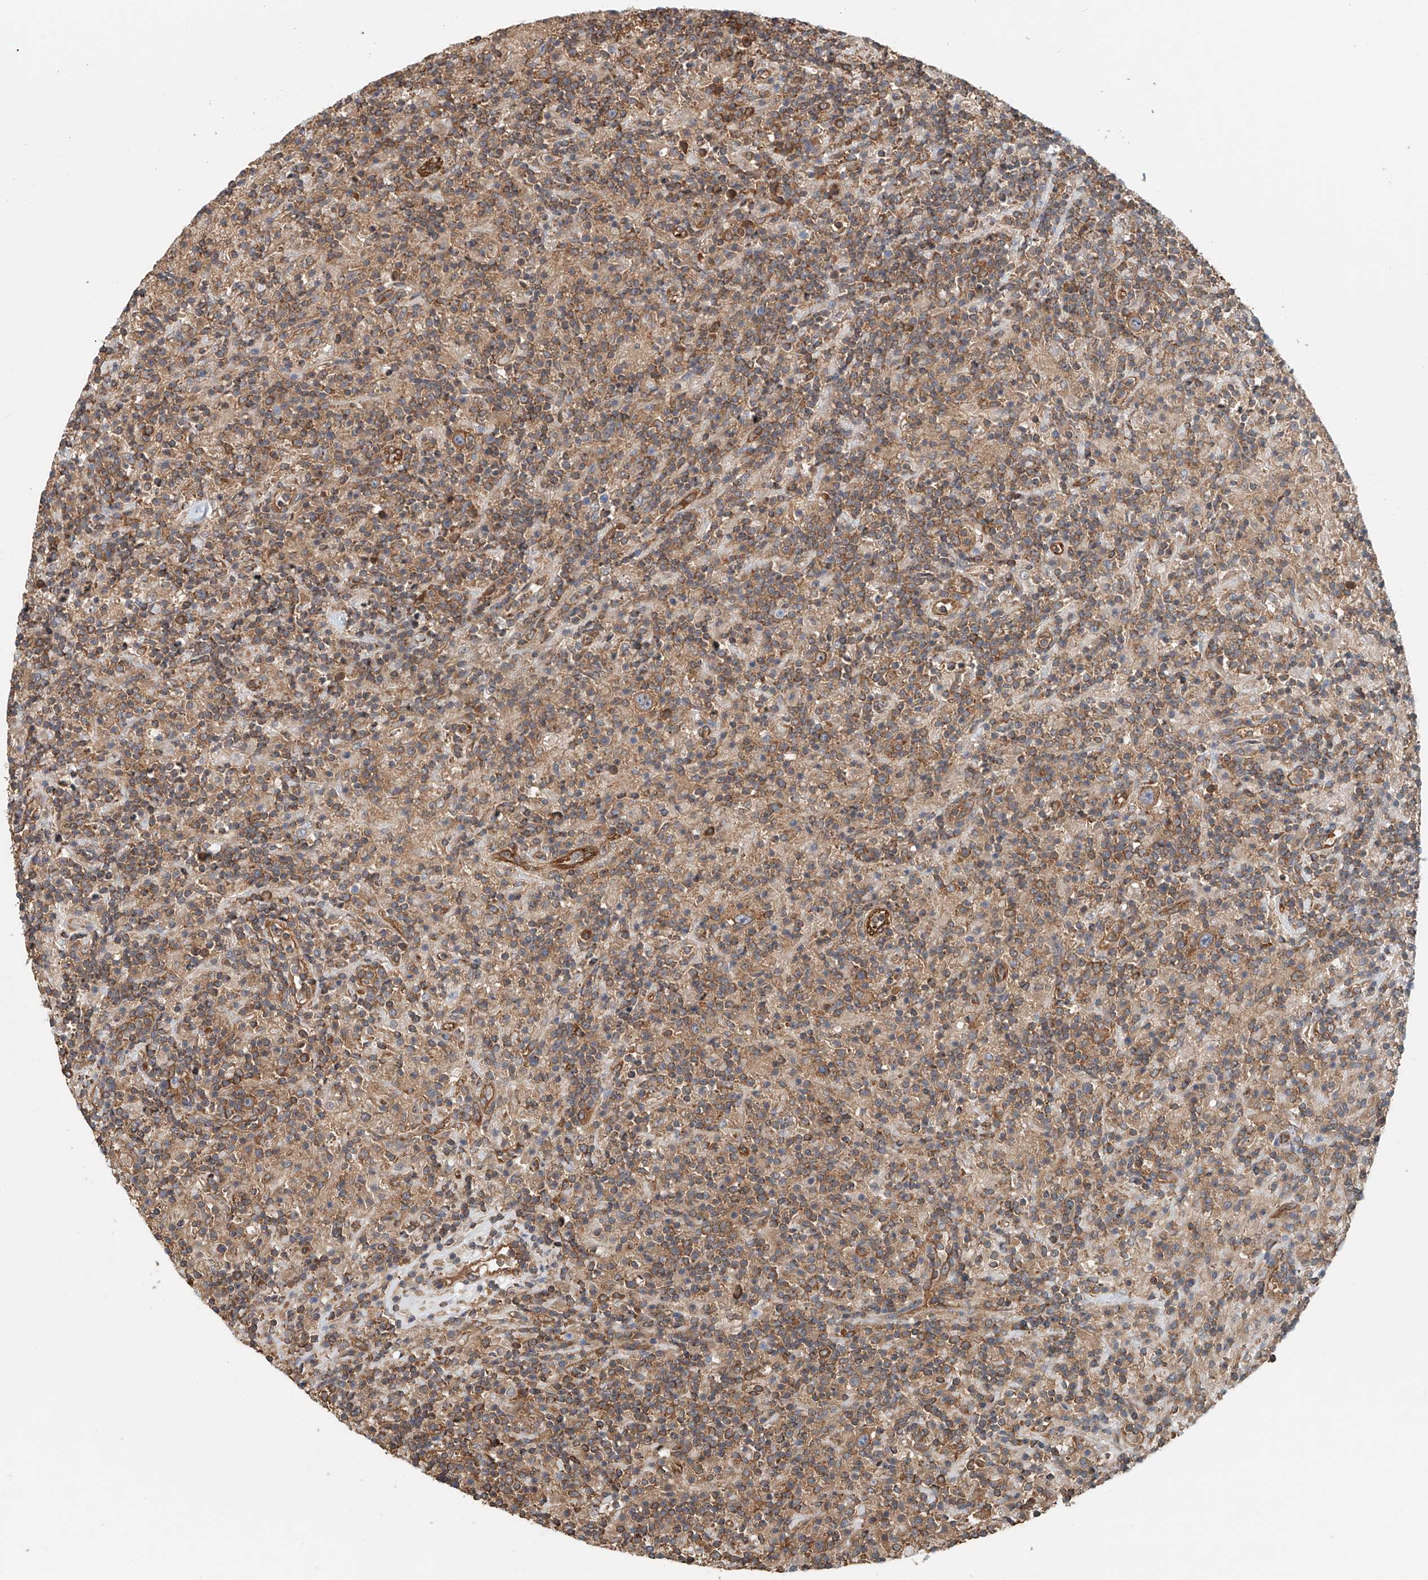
{"staining": {"intensity": "negative", "quantity": "none", "location": "none"}, "tissue": "lymphoma", "cell_type": "Tumor cells", "image_type": "cancer", "snomed": [{"axis": "morphology", "description": "Hodgkin's disease, NOS"}, {"axis": "topography", "description": "Lymph node"}], "caption": "Tumor cells are negative for brown protein staining in Hodgkin's disease.", "gene": "FRYL", "patient": {"sex": "male", "age": 70}}